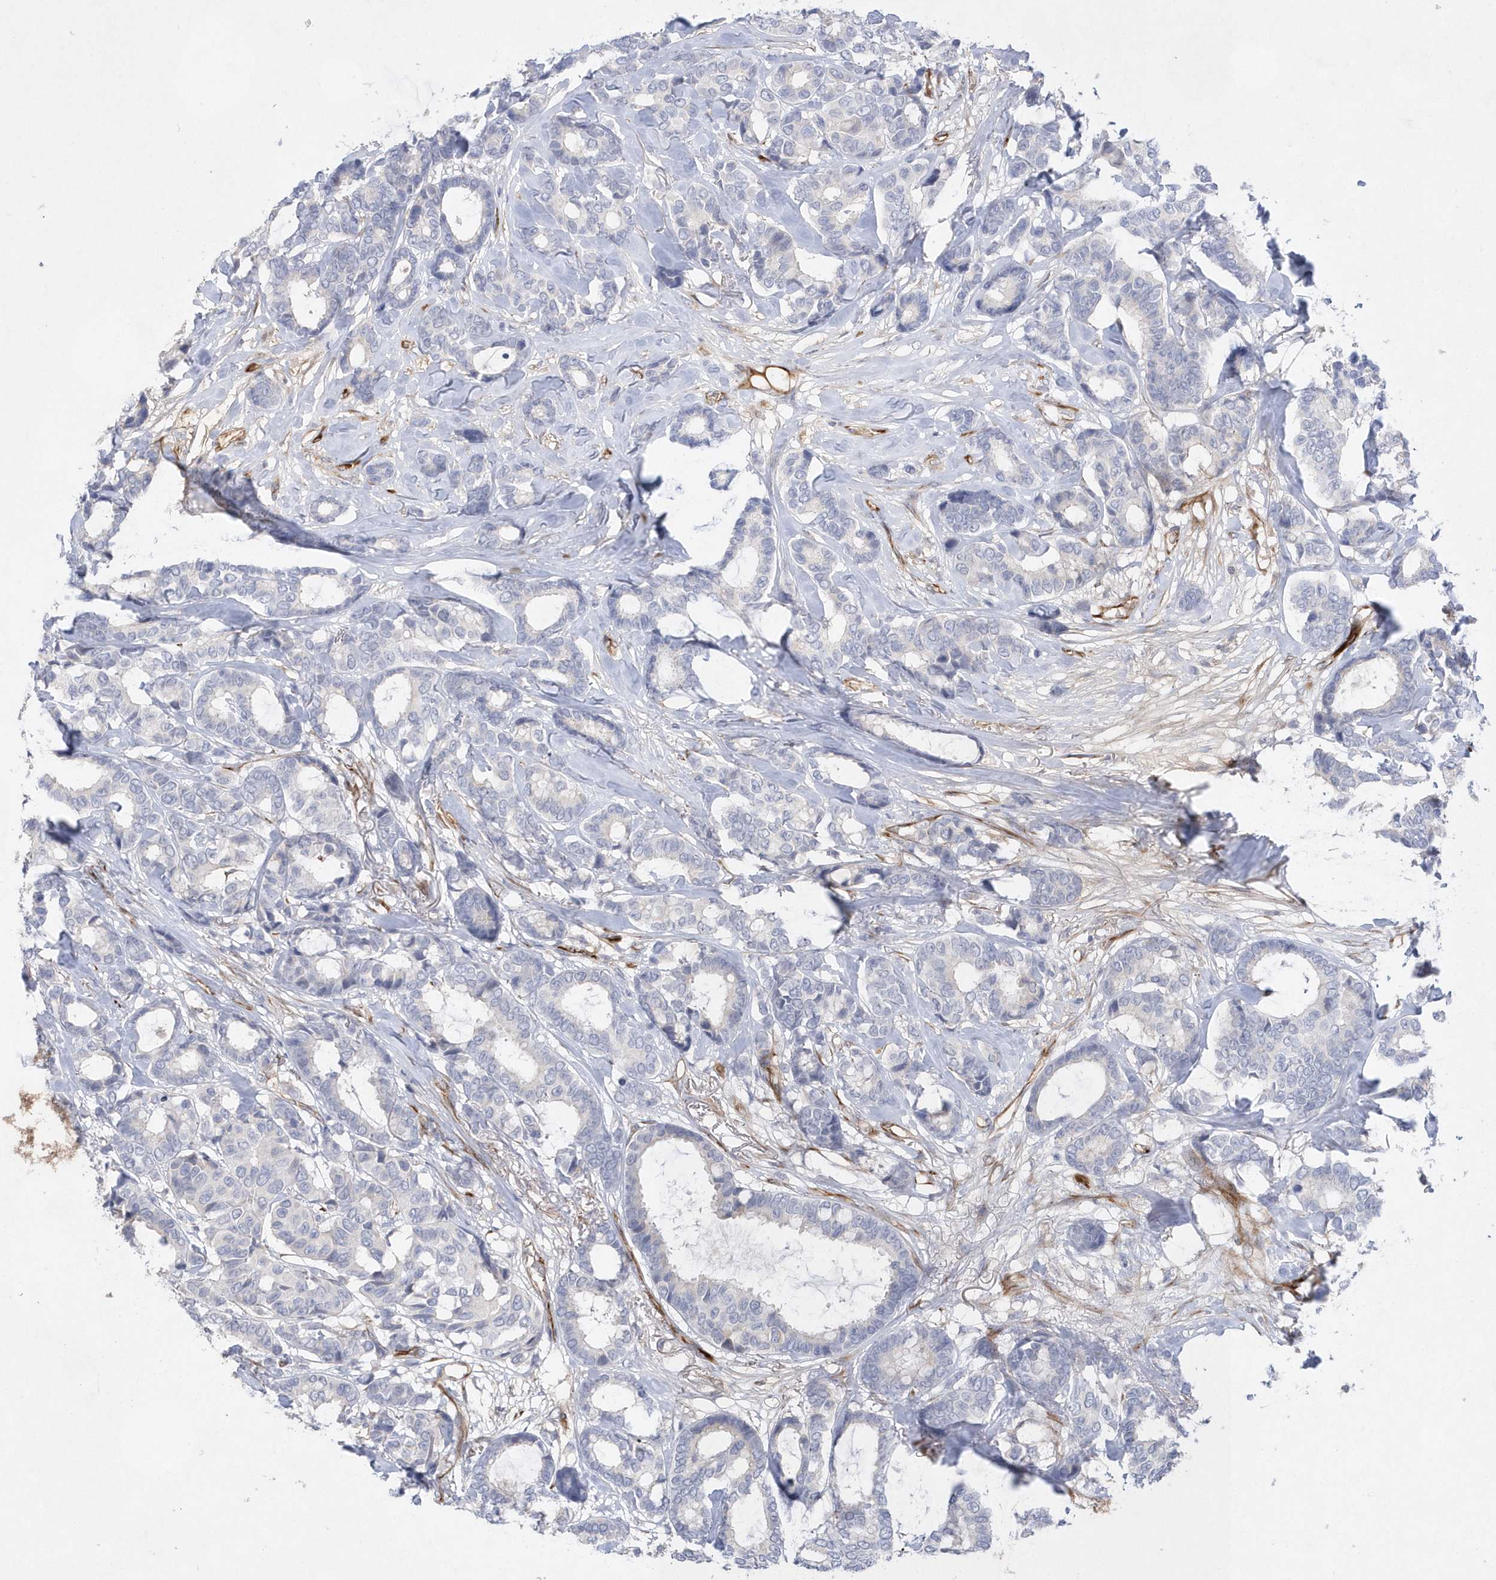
{"staining": {"intensity": "negative", "quantity": "none", "location": "none"}, "tissue": "breast cancer", "cell_type": "Tumor cells", "image_type": "cancer", "snomed": [{"axis": "morphology", "description": "Duct carcinoma"}, {"axis": "topography", "description": "Breast"}], "caption": "Protein analysis of intraductal carcinoma (breast) shows no significant staining in tumor cells.", "gene": "TMEM132B", "patient": {"sex": "female", "age": 87}}